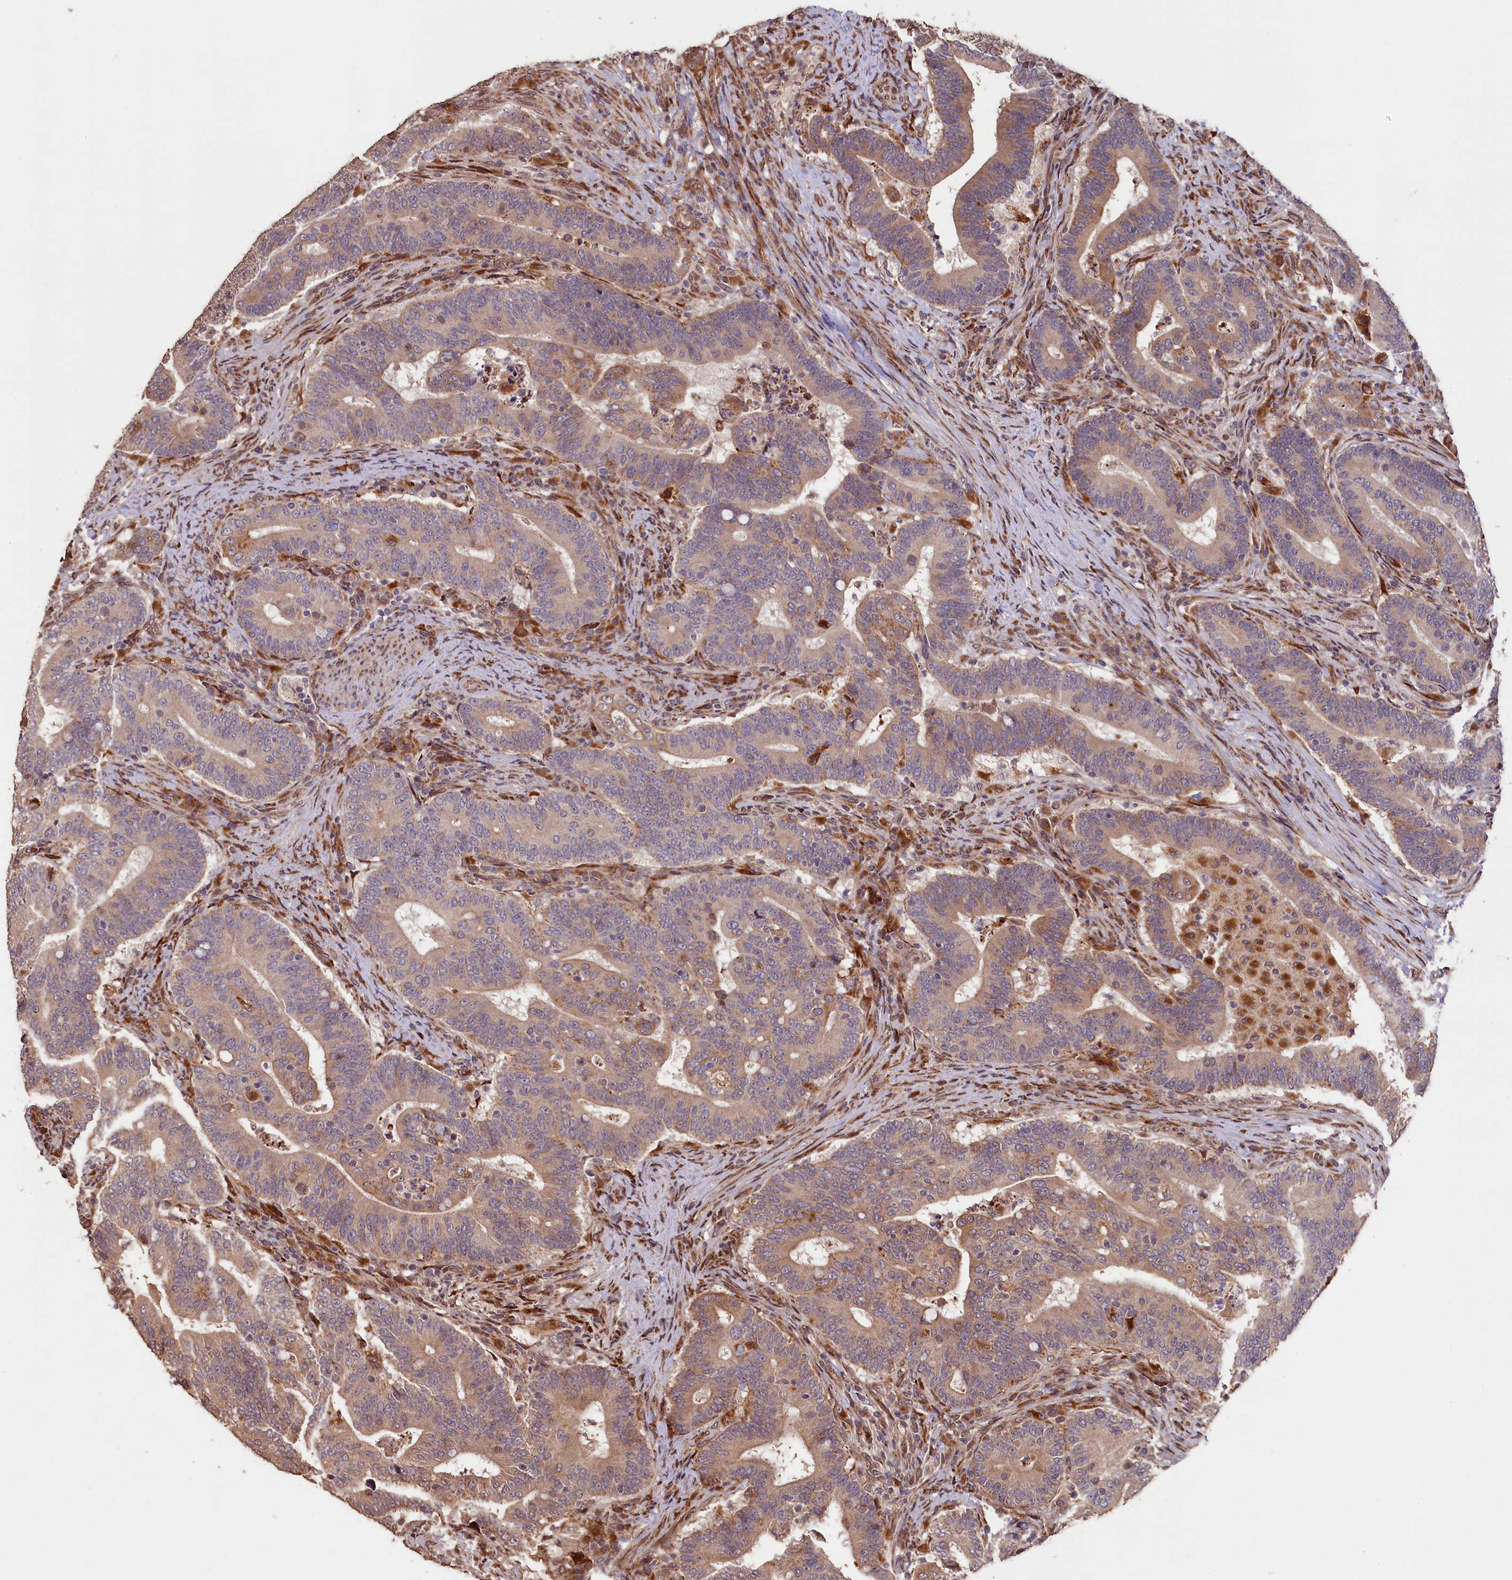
{"staining": {"intensity": "weak", "quantity": "25%-75%", "location": "cytoplasmic/membranous"}, "tissue": "colorectal cancer", "cell_type": "Tumor cells", "image_type": "cancer", "snomed": [{"axis": "morphology", "description": "Adenocarcinoma, NOS"}, {"axis": "topography", "description": "Colon"}], "caption": "High-power microscopy captured an IHC histopathology image of colorectal cancer, revealing weak cytoplasmic/membranous expression in about 25%-75% of tumor cells. (IHC, brightfield microscopy, high magnification).", "gene": "SLC38A7", "patient": {"sex": "female", "age": 66}}